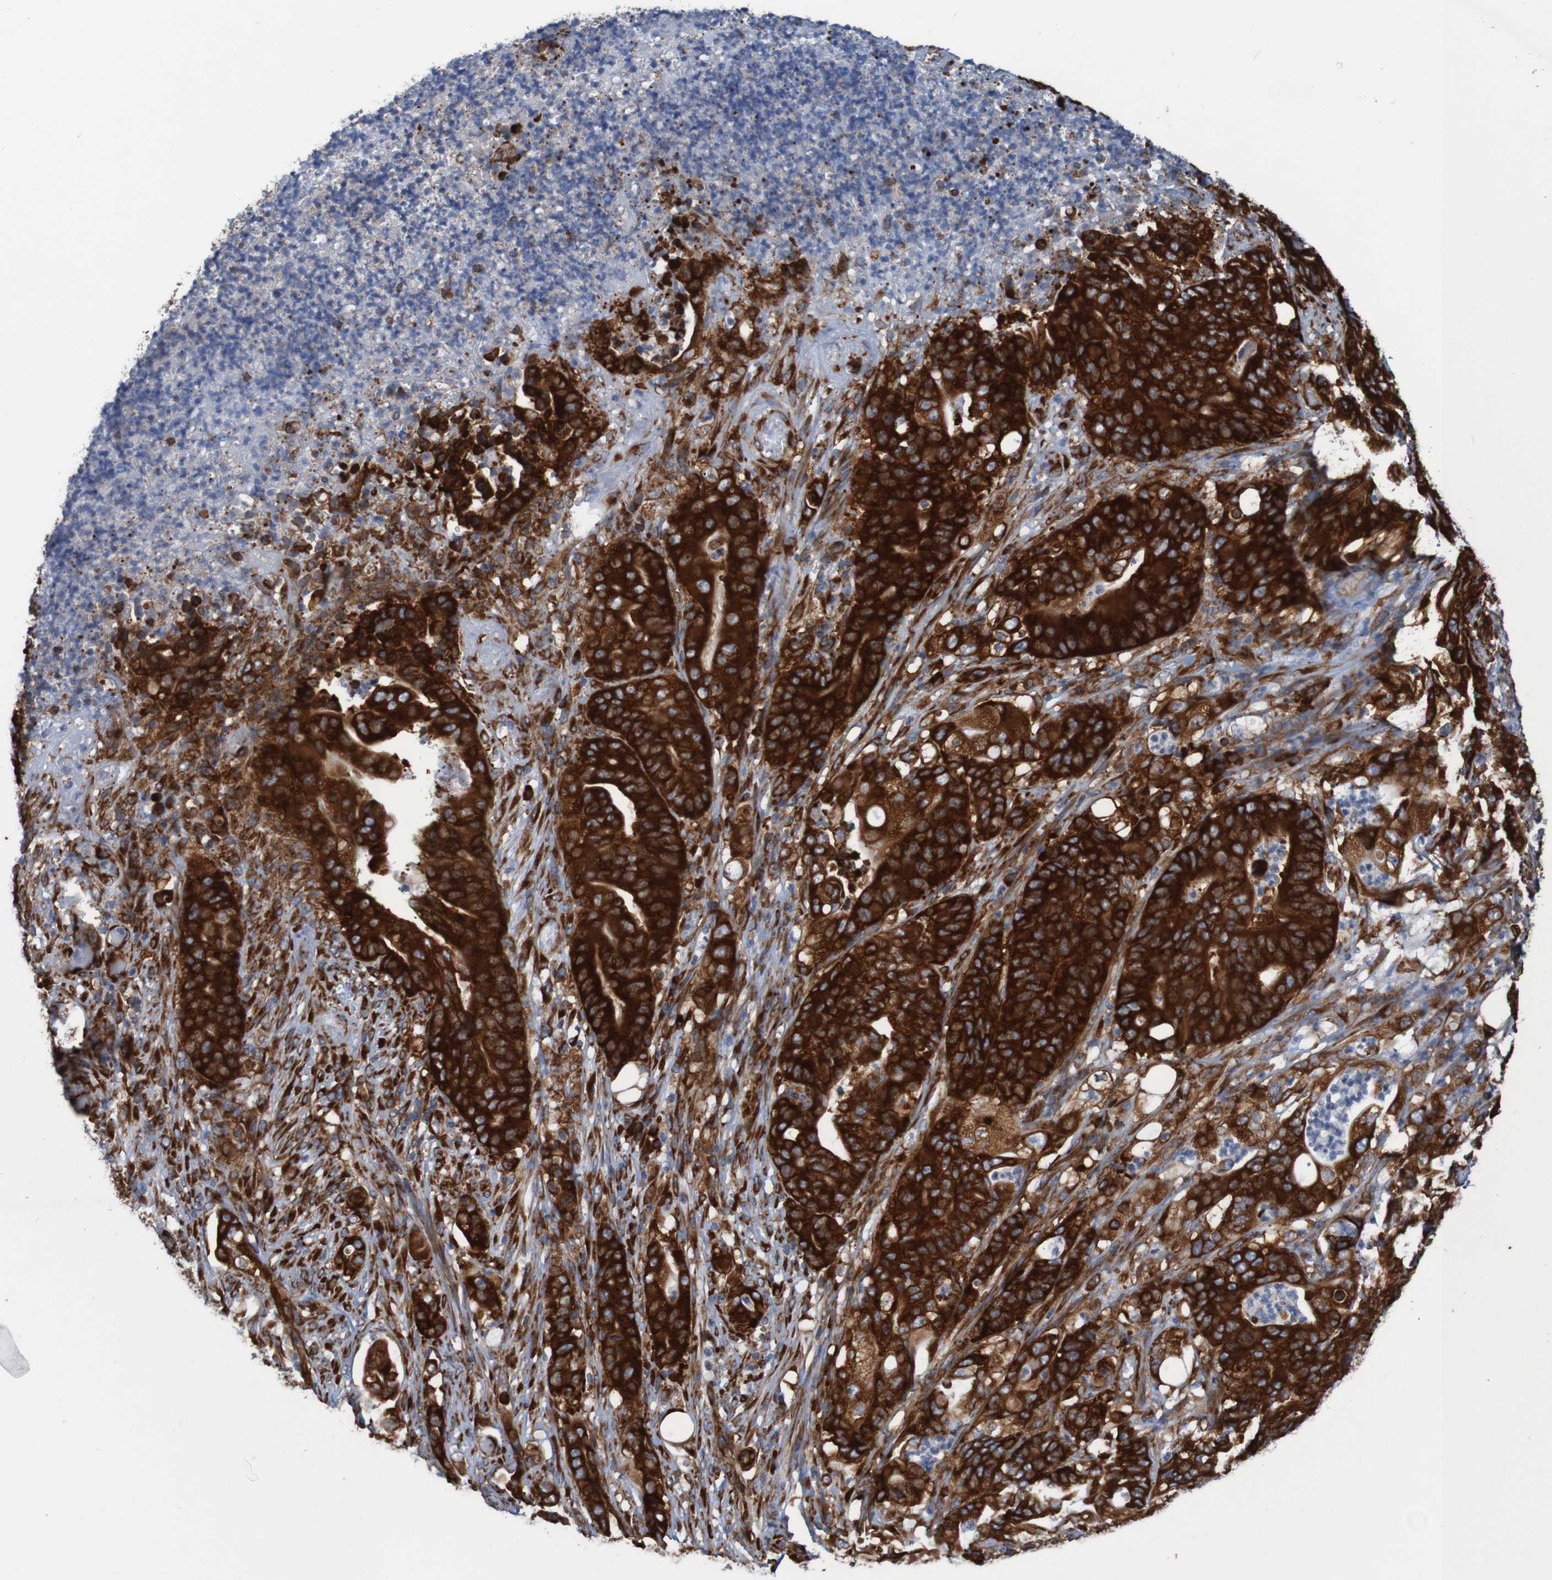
{"staining": {"intensity": "strong", "quantity": ">75%", "location": "cytoplasmic/membranous"}, "tissue": "stomach cancer", "cell_type": "Tumor cells", "image_type": "cancer", "snomed": [{"axis": "morphology", "description": "Adenocarcinoma, NOS"}, {"axis": "topography", "description": "Stomach"}], "caption": "Brown immunohistochemical staining in stomach cancer shows strong cytoplasmic/membranous expression in about >75% of tumor cells.", "gene": "RPL10", "patient": {"sex": "female", "age": 73}}